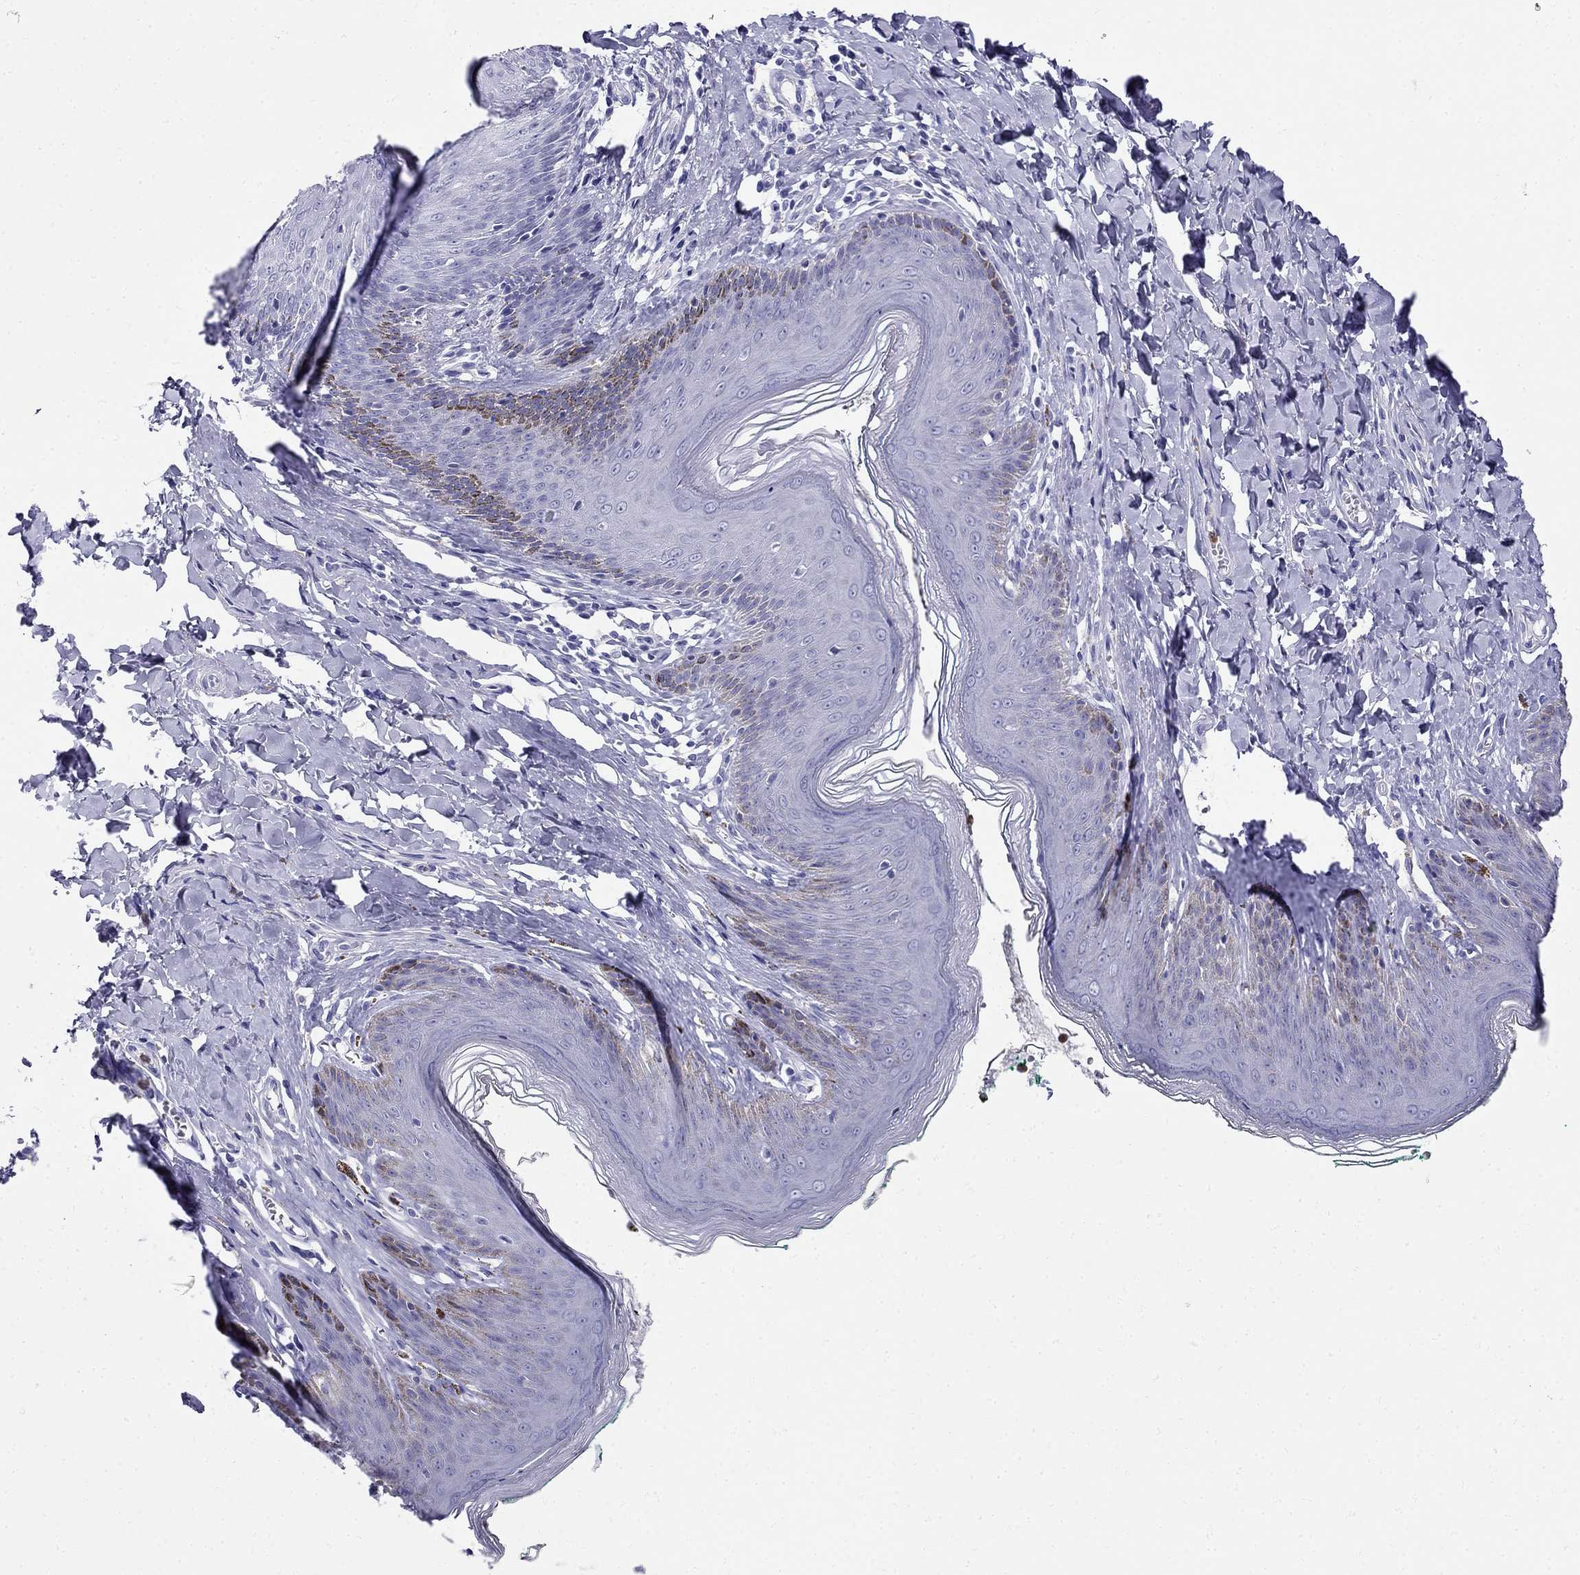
{"staining": {"intensity": "negative", "quantity": "none", "location": "none"}, "tissue": "skin", "cell_type": "Epidermal cells", "image_type": "normal", "snomed": [{"axis": "morphology", "description": "Normal tissue, NOS"}, {"axis": "topography", "description": "Vulva"}, {"axis": "topography", "description": "Peripheral nerve tissue"}], "caption": "DAB (3,3'-diaminobenzidine) immunohistochemical staining of unremarkable human skin reveals no significant staining in epidermal cells.", "gene": "PPP1R36", "patient": {"sex": "female", "age": 66}}